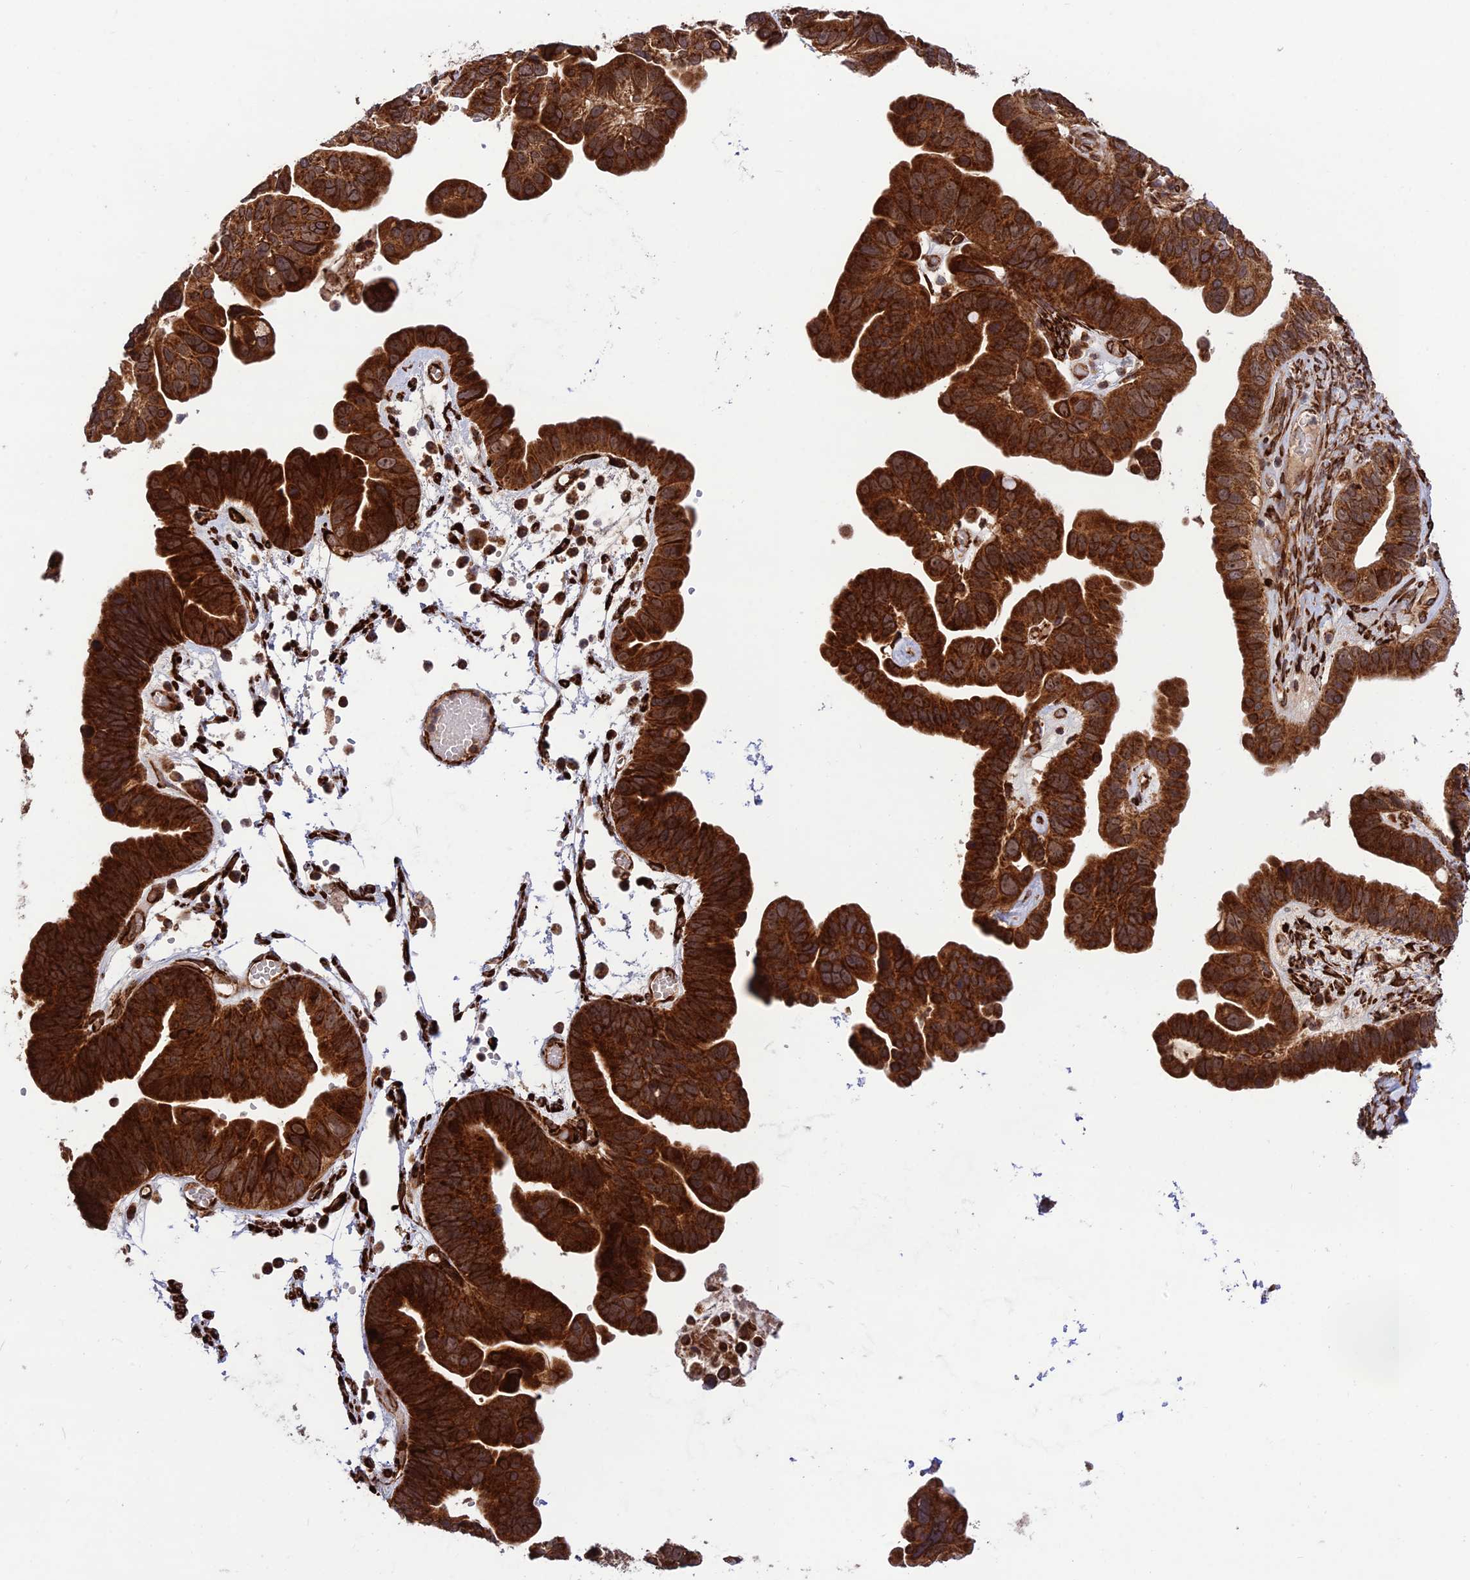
{"staining": {"intensity": "strong", "quantity": ">75%", "location": "cytoplasmic/membranous,nuclear"}, "tissue": "ovarian cancer", "cell_type": "Tumor cells", "image_type": "cancer", "snomed": [{"axis": "morphology", "description": "Cystadenocarcinoma, serous, NOS"}, {"axis": "topography", "description": "Ovary"}], "caption": "IHC (DAB (3,3'-diaminobenzidine)) staining of ovarian cancer (serous cystadenocarcinoma) reveals strong cytoplasmic/membranous and nuclear protein expression in approximately >75% of tumor cells.", "gene": "CRTAP", "patient": {"sex": "female", "age": 56}}